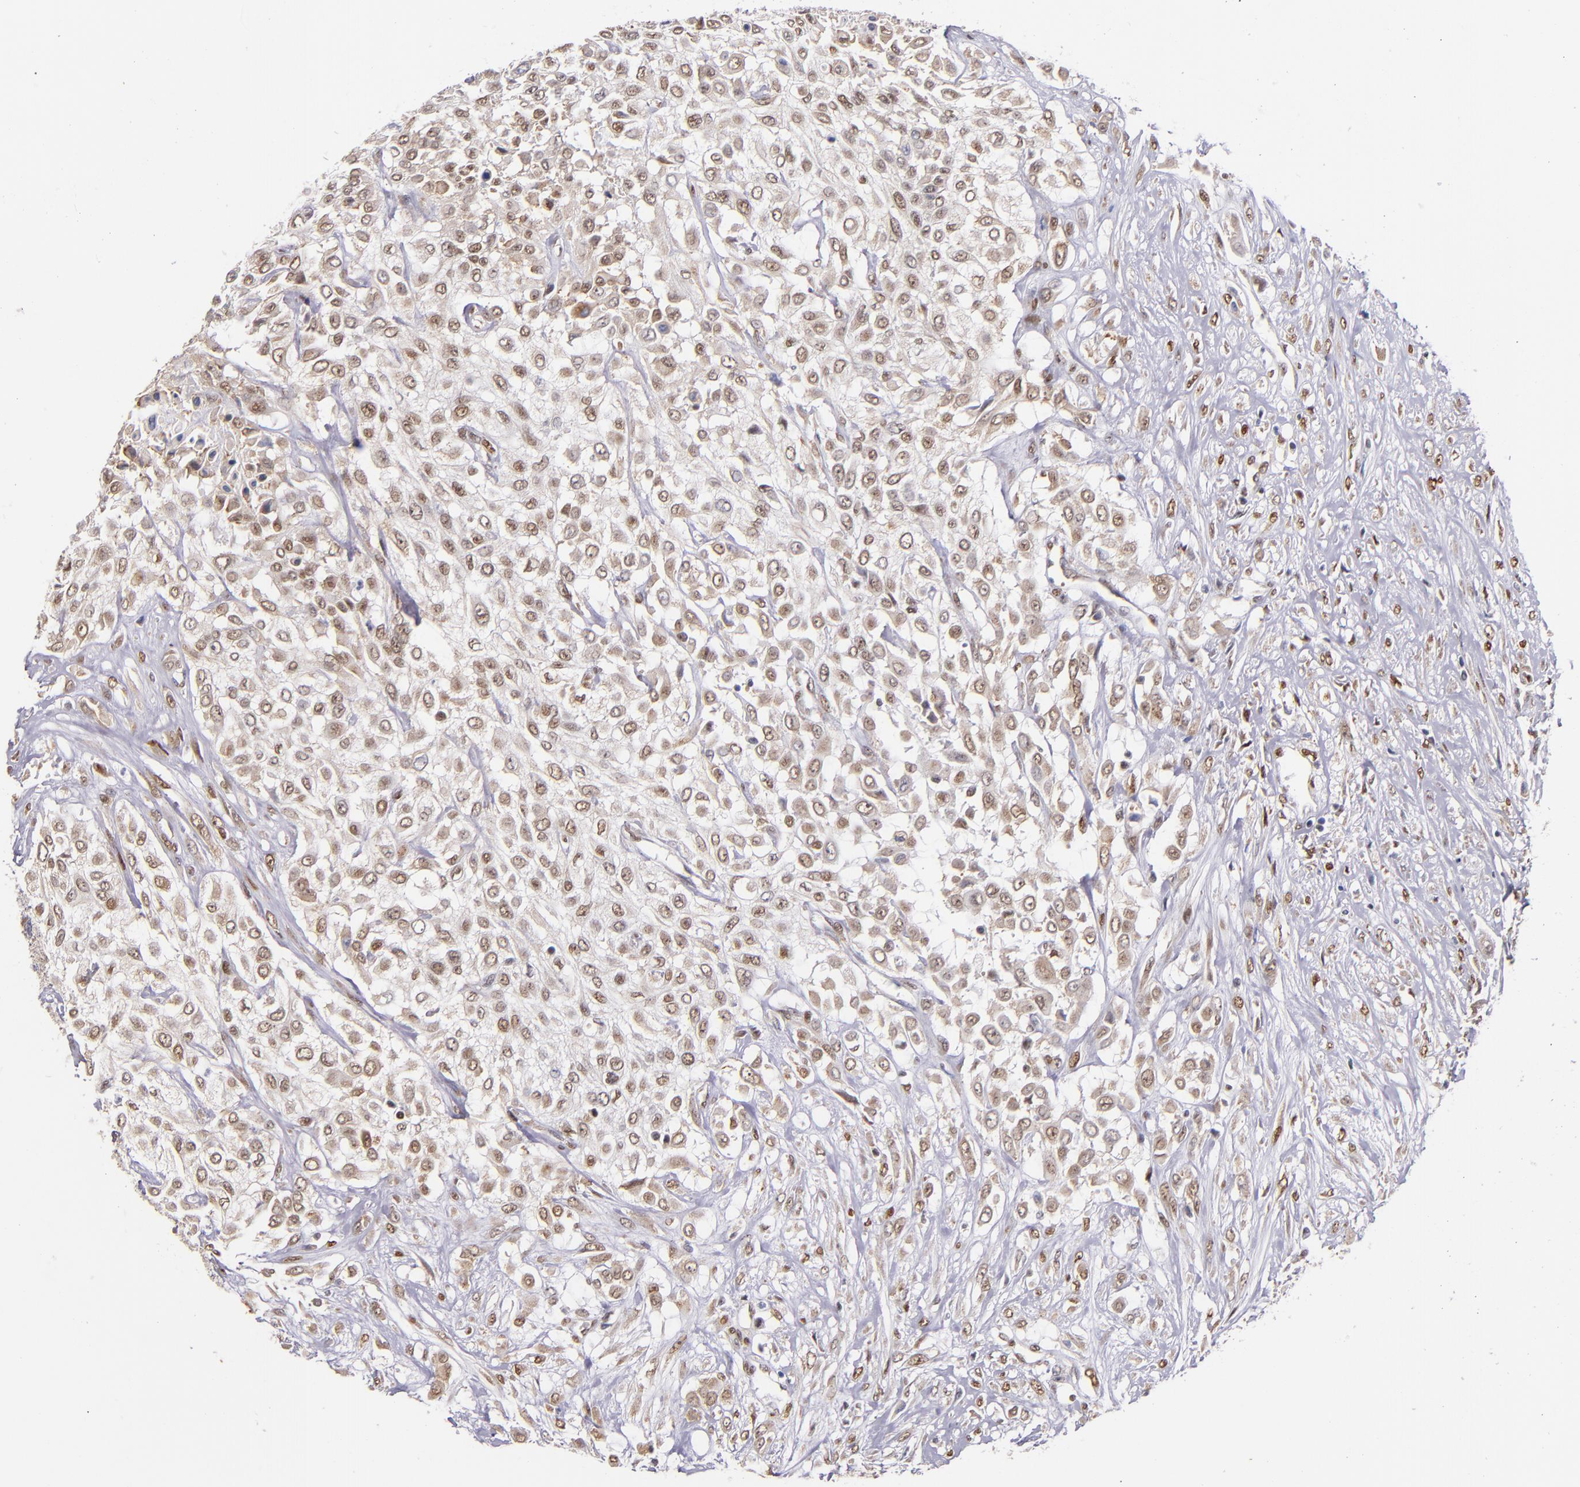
{"staining": {"intensity": "weak", "quantity": "25%-75%", "location": "nuclear"}, "tissue": "urothelial cancer", "cell_type": "Tumor cells", "image_type": "cancer", "snomed": [{"axis": "morphology", "description": "Urothelial carcinoma, High grade"}, {"axis": "topography", "description": "Urinary bladder"}], "caption": "This is a micrograph of immunohistochemistry (IHC) staining of urothelial cancer, which shows weak staining in the nuclear of tumor cells.", "gene": "SRF", "patient": {"sex": "male", "age": 57}}